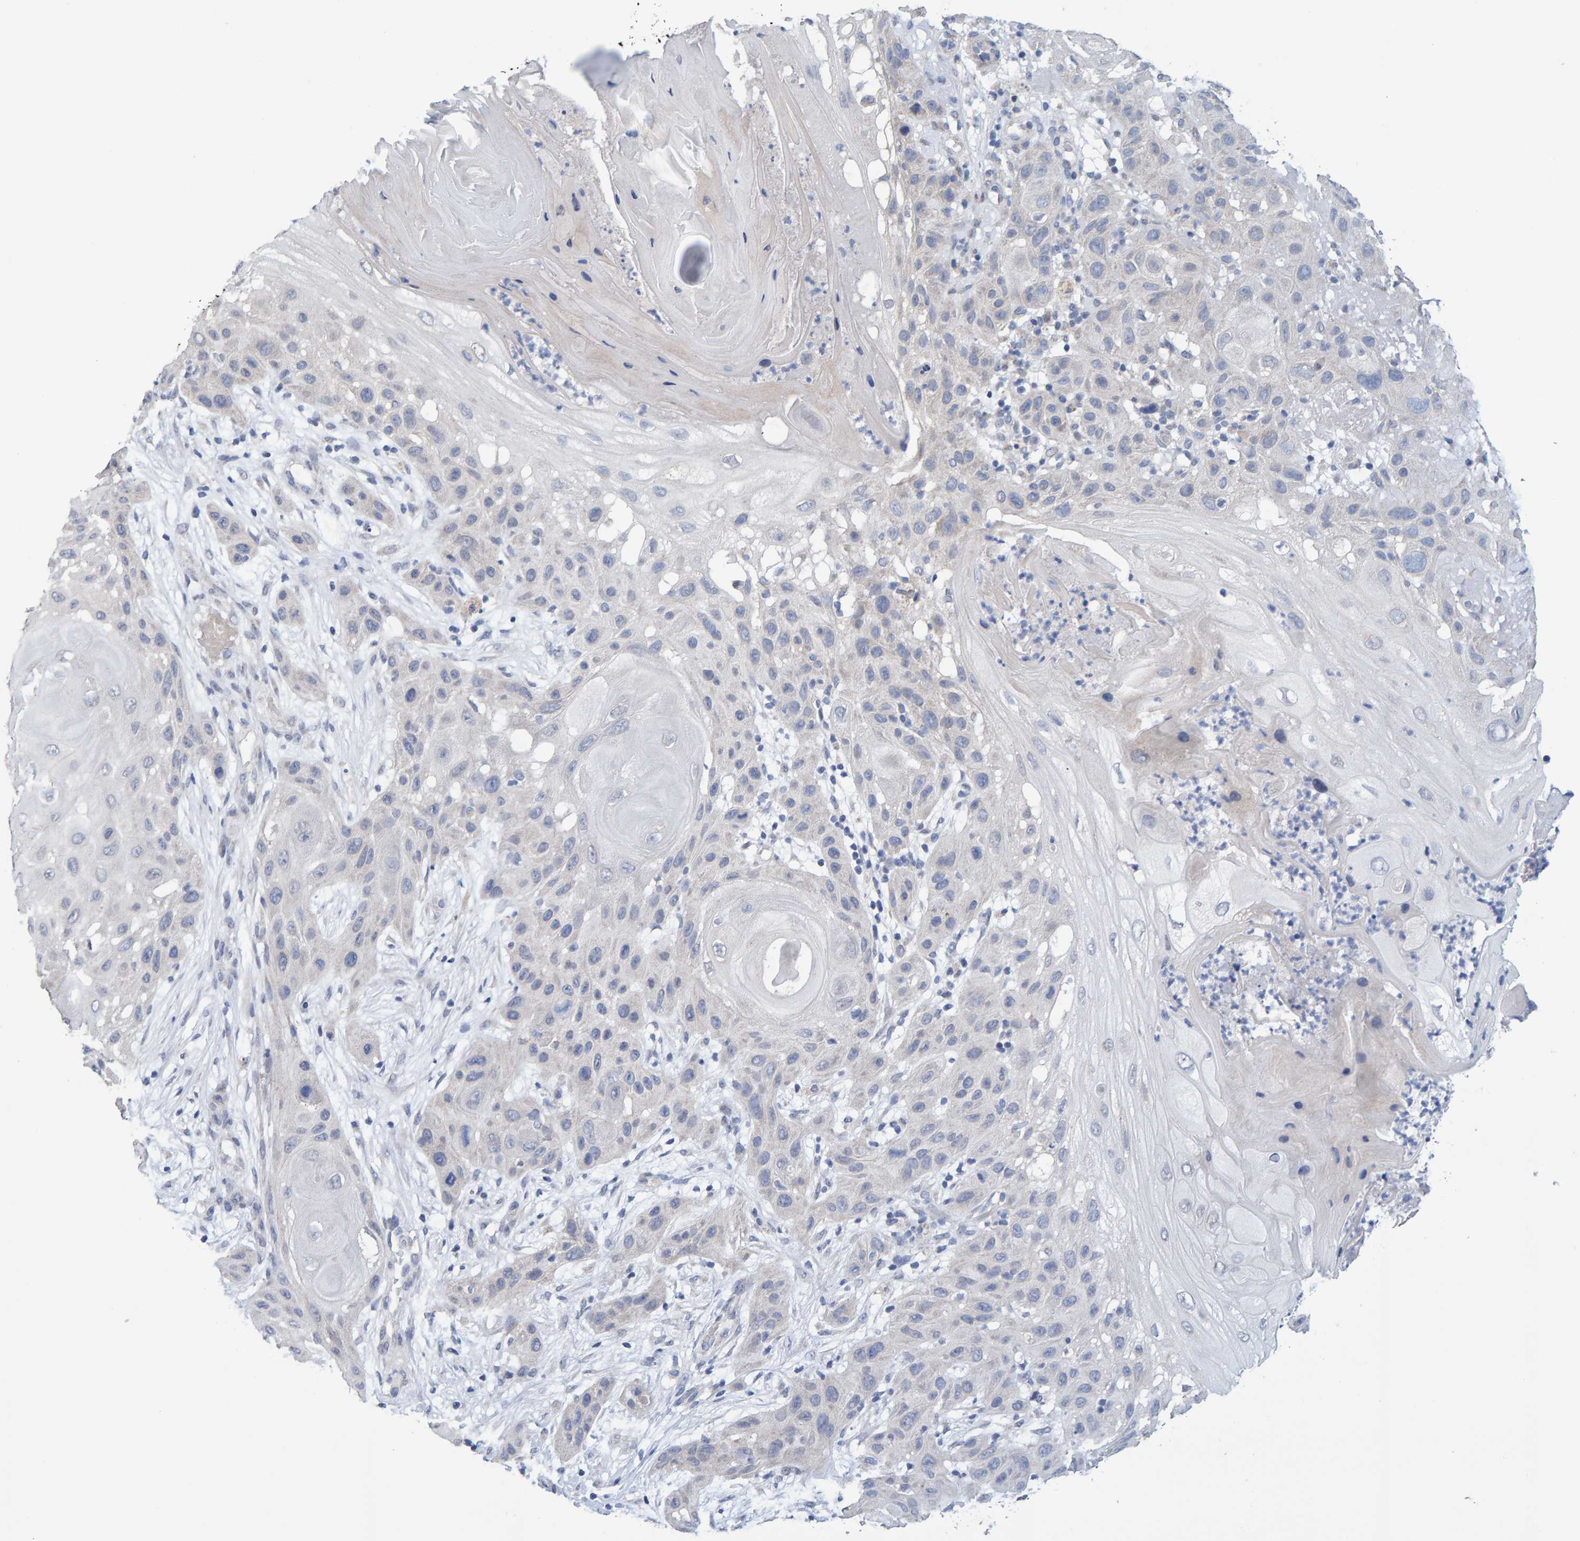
{"staining": {"intensity": "negative", "quantity": "none", "location": "none"}, "tissue": "skin cancer", "cell_type": "Tumor cells", "image_type": "cancer", "snomed": [{"axis": "morphology", "description": "Squamous cell carcinoma, NOS"}, {"axis": "topography", "description": "Skin"}], "caption": "This is an immunohistochemistry histopathology image of skin squamous cell carcinoma. There is no staining in tumor cells.", "gene": "USP43", "patient": {"sex": "female", "age": 96}}